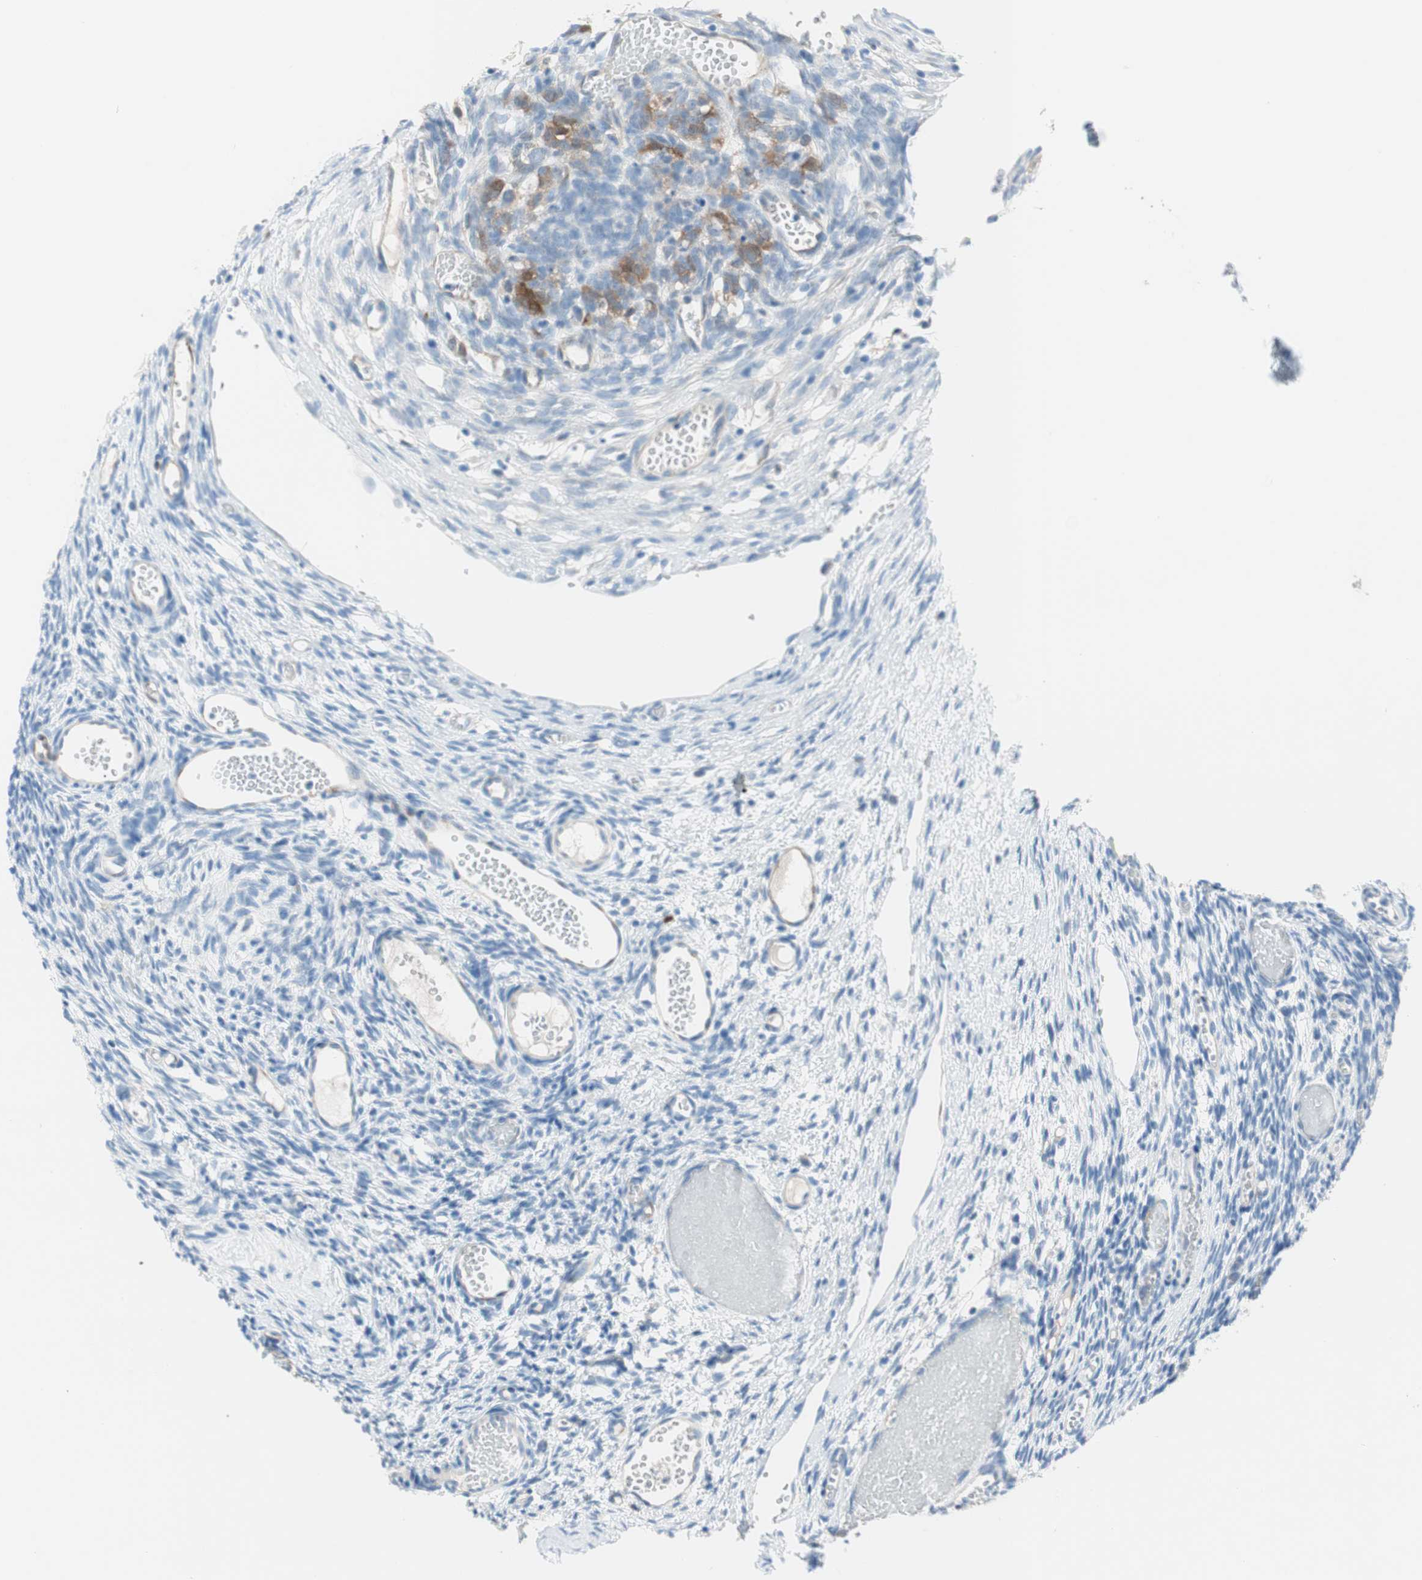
{"staining": {"intensity": "negative", "quantity": "none", "location": "none"}, "tissue": "ovary", "cell_type": "Follicle cells", "image_type": "normal", "snomed": [{"axis": "morphology", "description": "Normal tissue, NOS"}, {"axis": "topography", "description": "Ovary"}], "caption": "The immunohistochemistry image has no significant positivity in follicle cells of ovary.", "gene": "GLUL", "patient": {"sex": "female", "age": 35}}